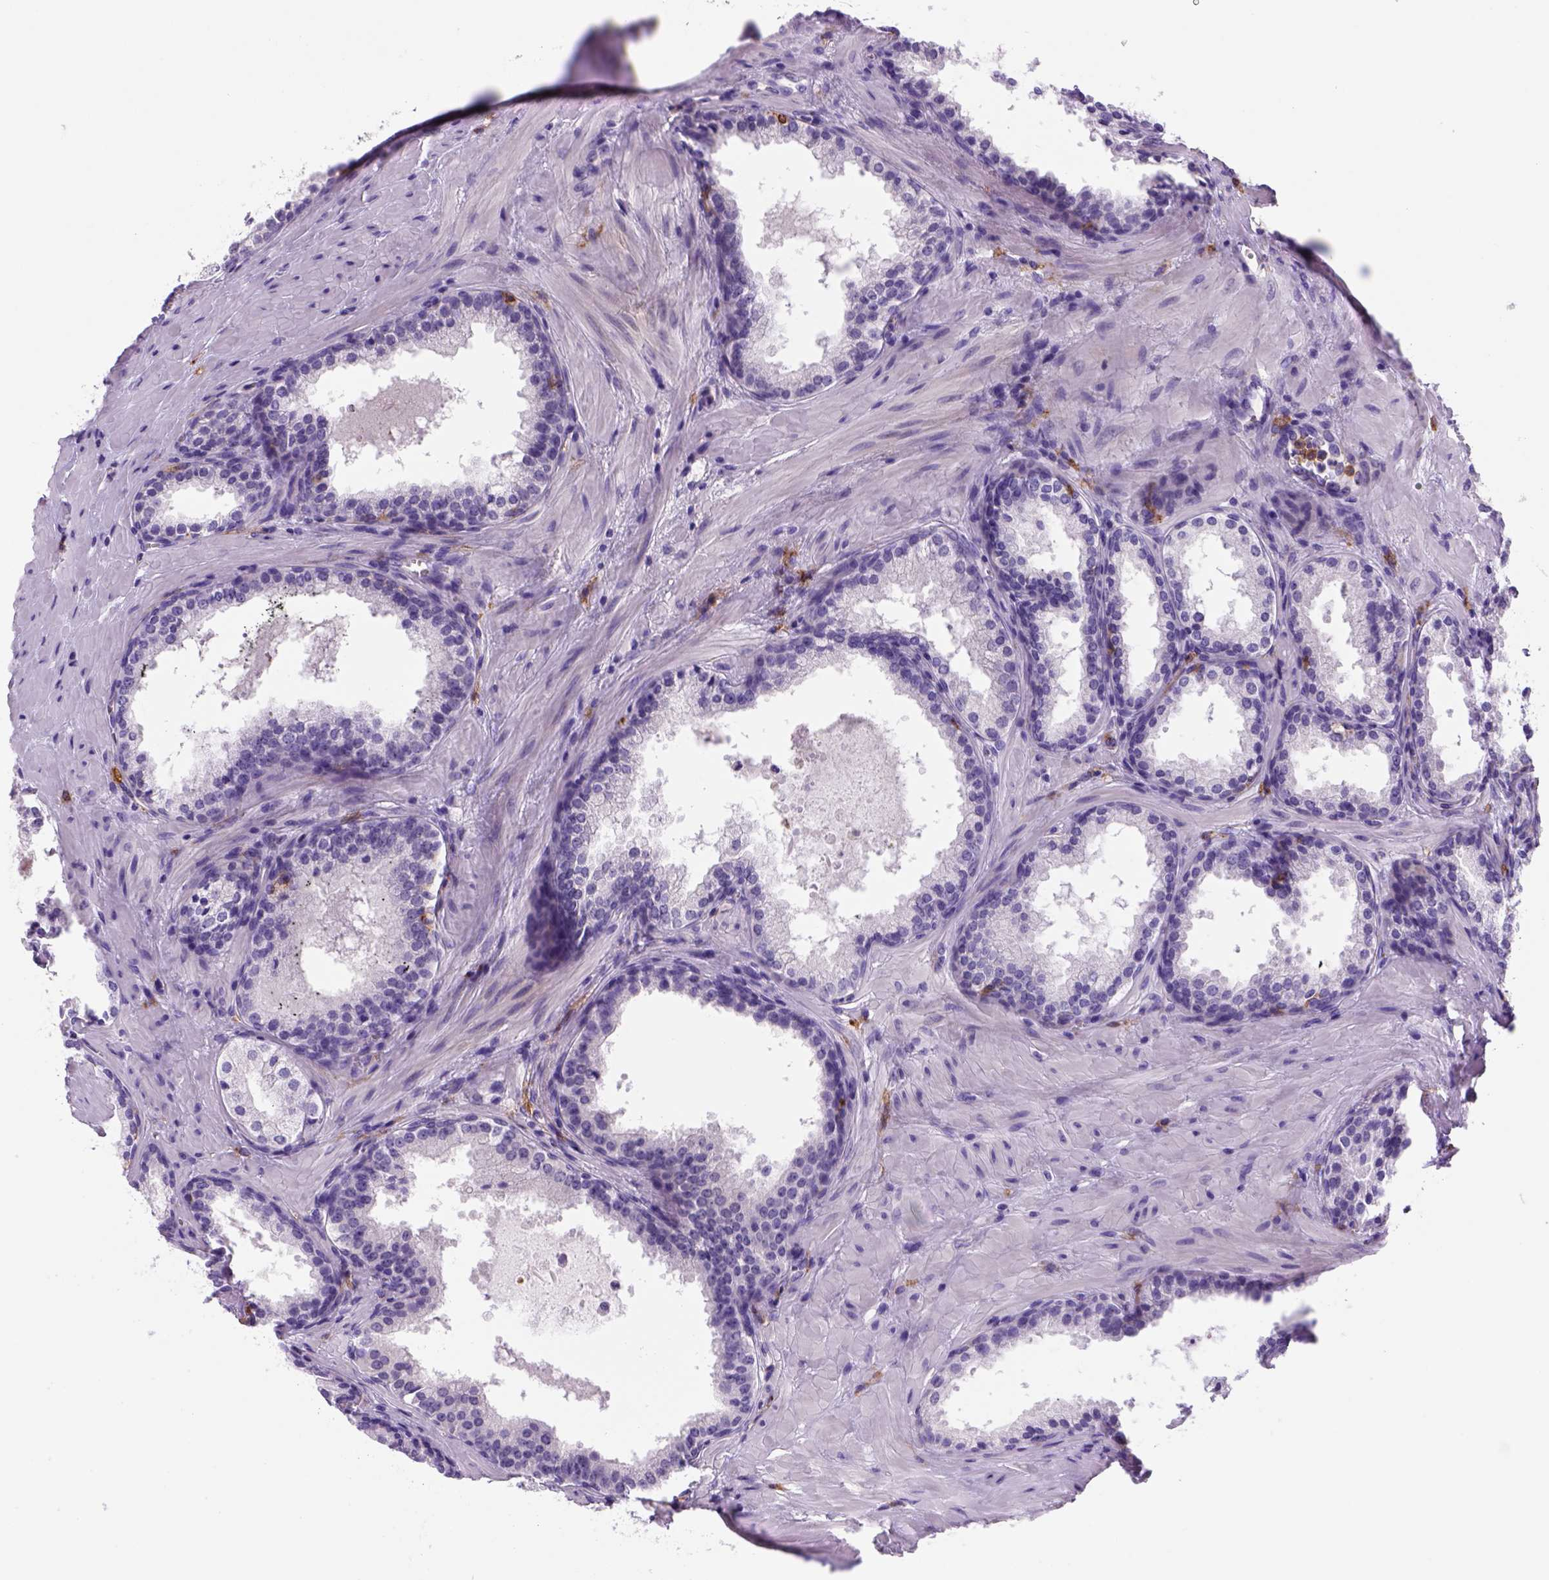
{"staining": {"intensity": "negative", "quantity": "none", "location": "none"}, "tissue": "prostate cancer", "cell_type": "Tumor cells", "image_type": "cancer", "snomed": [{"axis": "morphology", "description": "Adenocarcinoma, Low grade"}, {"axis": "topography", "description": "Prostate"}], "caption": "This image is of prostate low-grade adenocarcinoma stained with immunohistochemistry to label a protein in brown with the nuclei are counter-stained blue. There is no staining in tumor cells.", "gene": "CD14", "patient": {"sex": "male", "age": 56}}